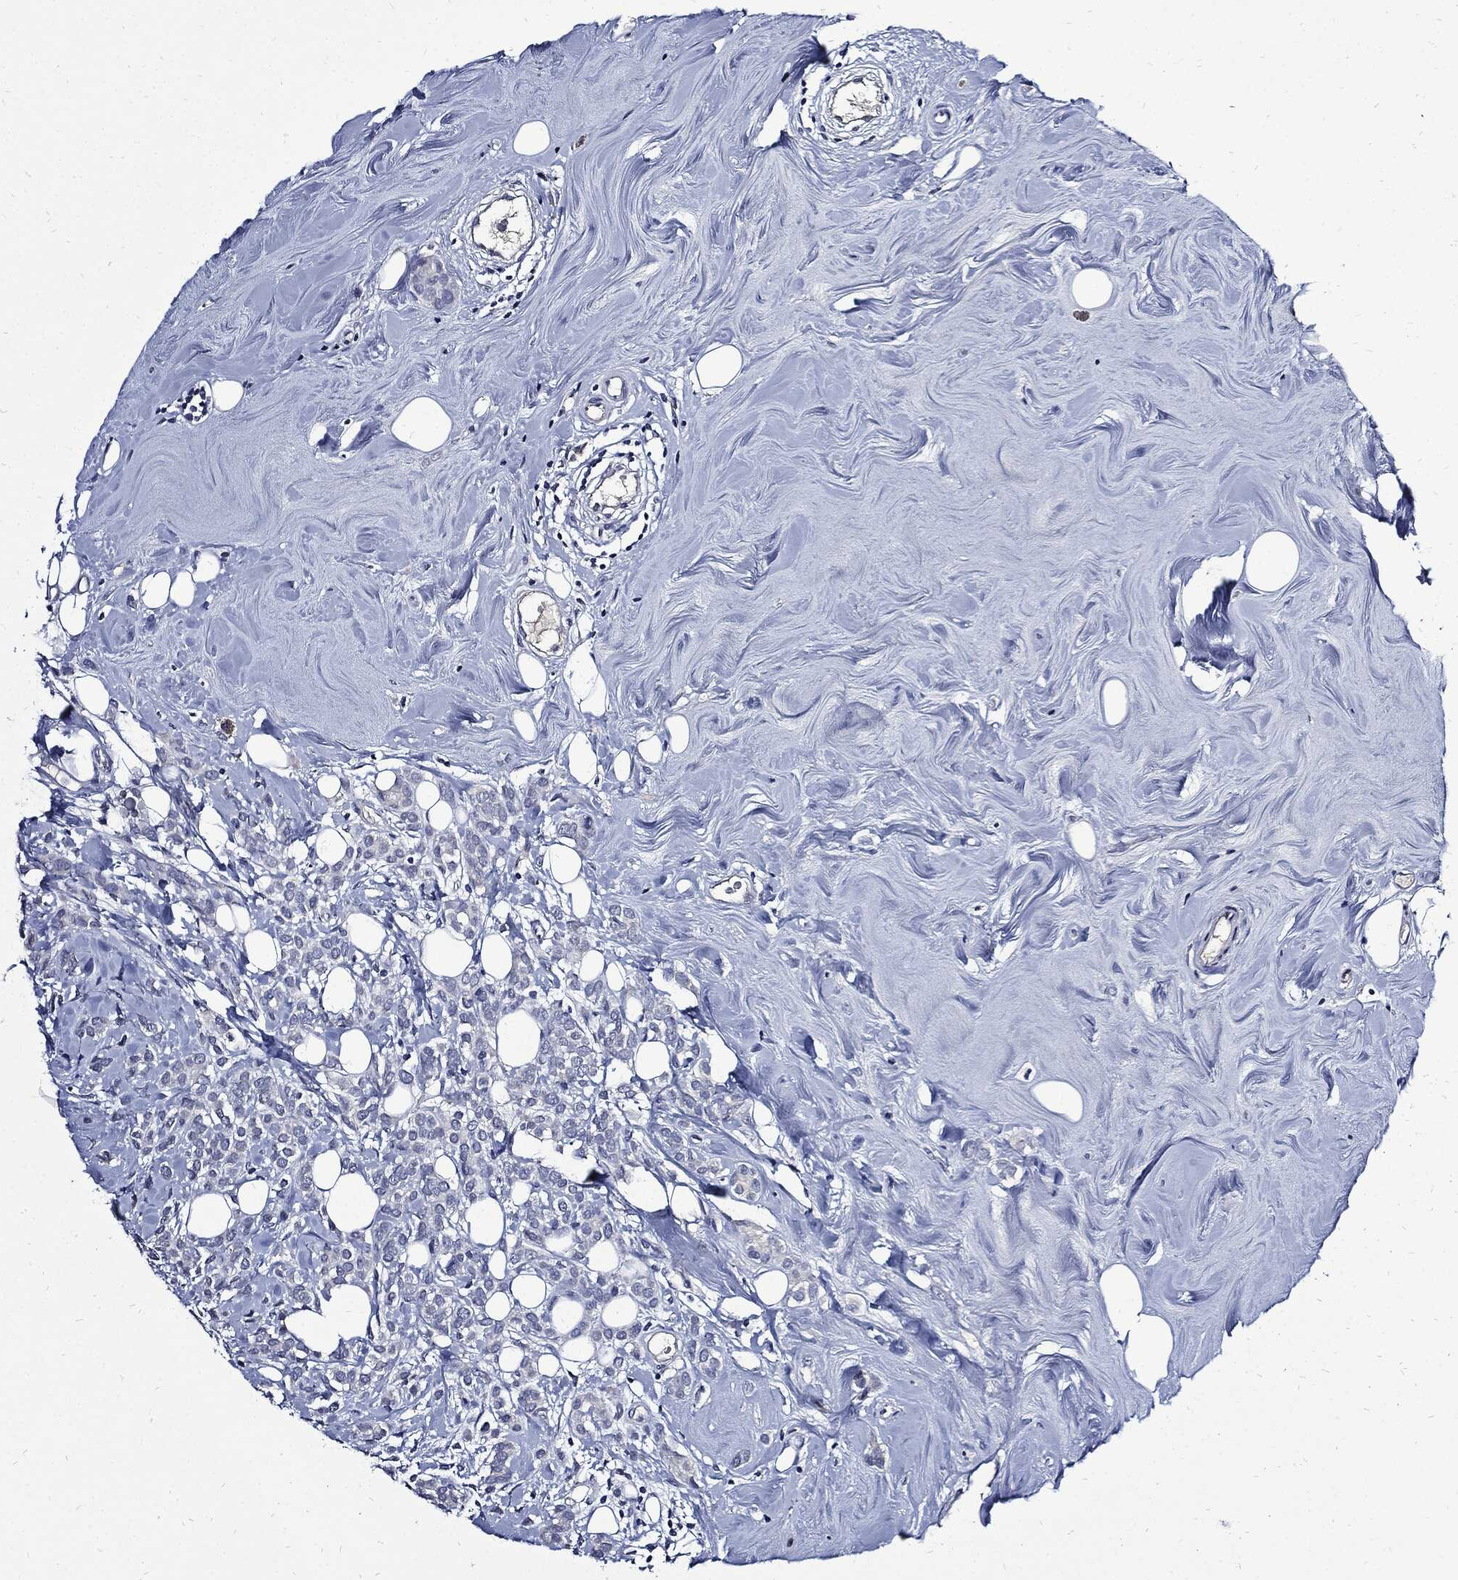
{"staining": {"intensity": "negative", "quantity": "none", "location": "none"}, "tissue": "breast cancer", "cell_type": "Tumor cells", "image_type": "cancer", "snomed": [{"axis": "morphology", "description": "Lobular carcinoma"}, {"axis": "topography", "description": "Breast"}], "caption": "An immunohistochemistry (IHC) histopathology image of lobular carcinoma (breast) is shown. There is no staining in tumor cells of lobular carcinoma (breast).", "gene": "CPE", "patient": {"sex": "female", "age": 49}}